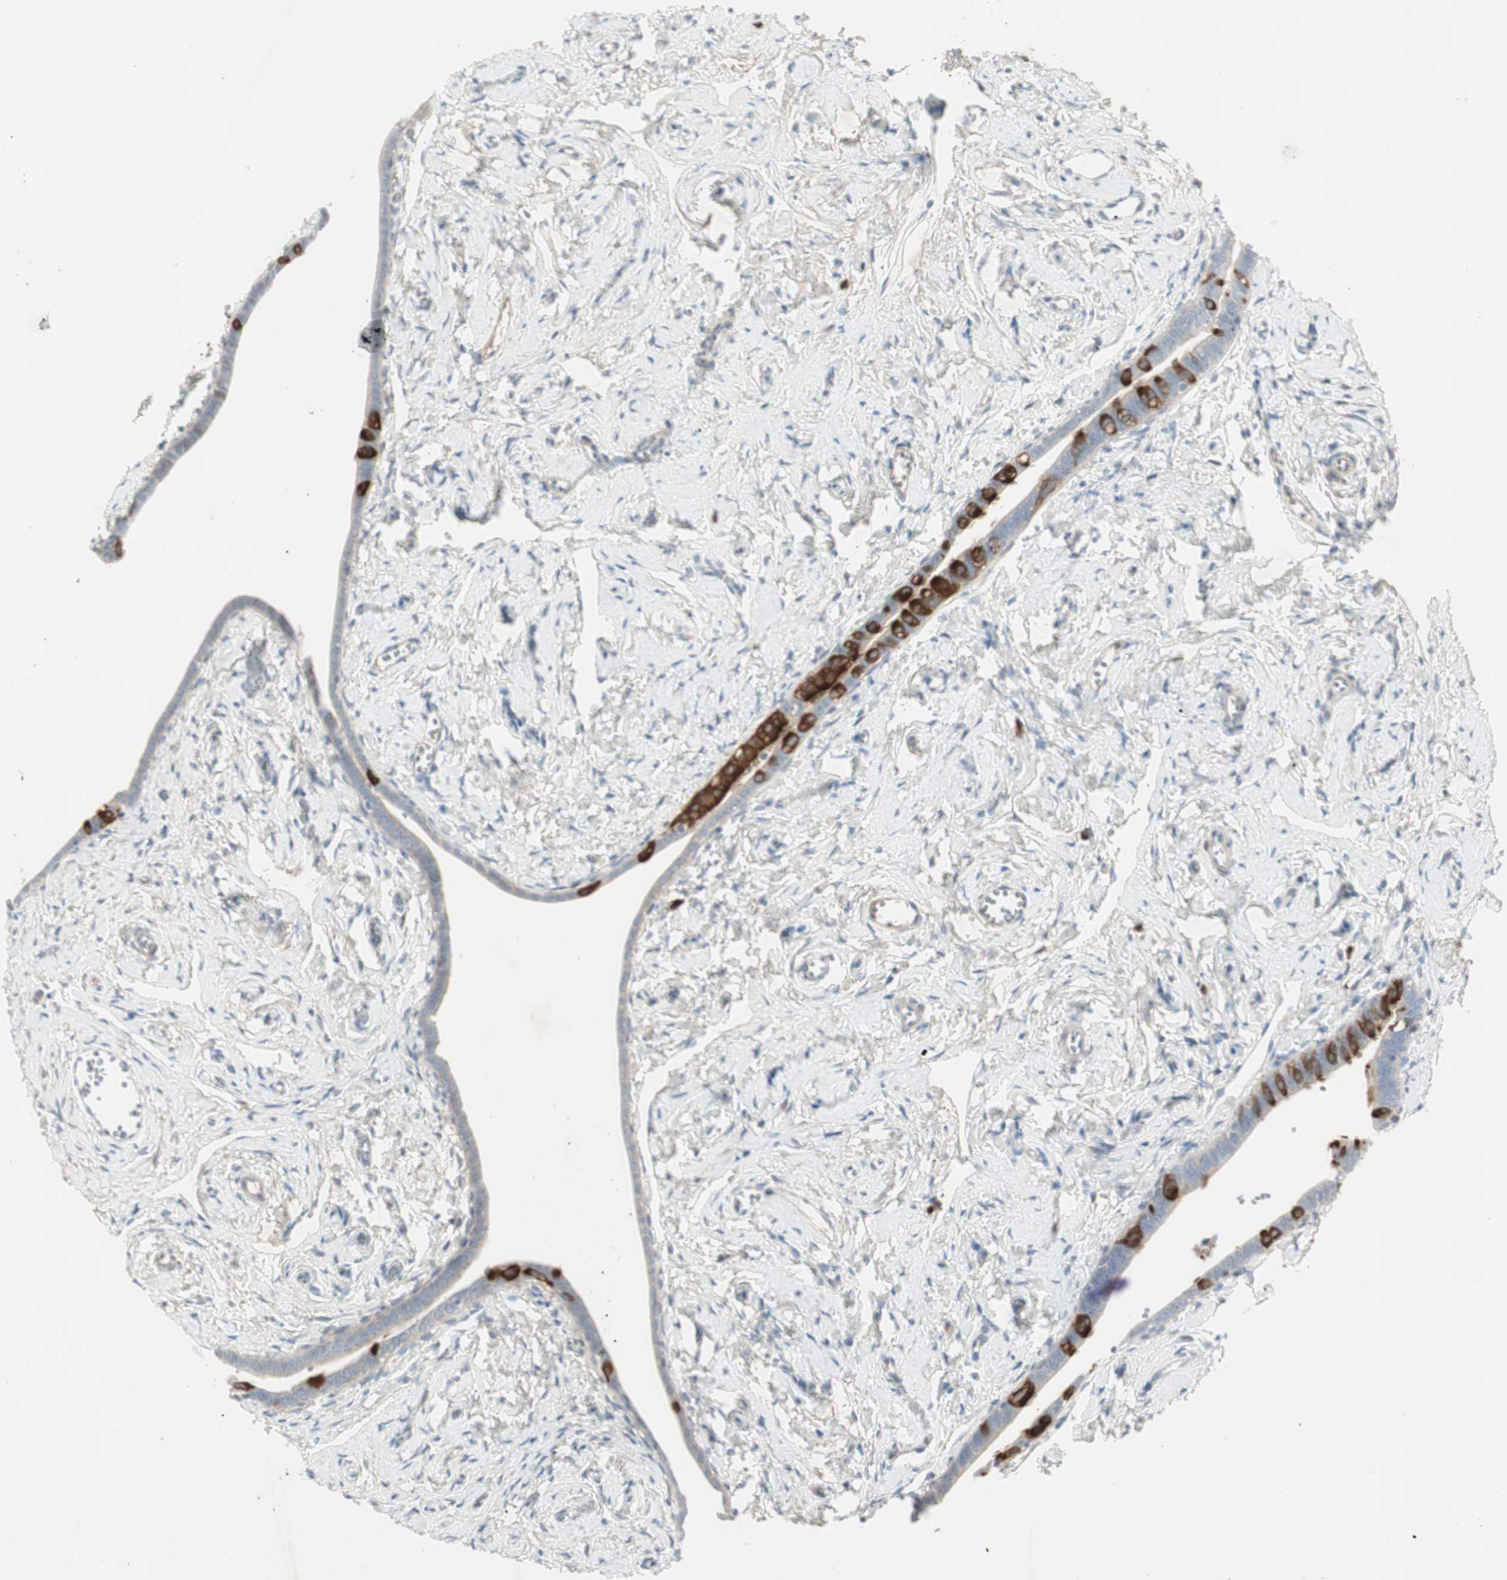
{"staining": {"intensity": "strong", "quantity": "25%-75%", "location": "cytoplasmic/membranous"}, "tissue": "fallopian tube", "cell_type": "Glandular cells", "image_type": "normal", "snomed": [{"axis": "morphology", "description": "Normal tissue, NOS"}, {"axis": "topography", "description": "Fallopian tube"}], "caption": "Glandular cells display strong cytoplasmic/membranous expression in approximately 25%-75% of cells in normal fallopian tube. Immunohistochemistry stains the protein of interest in brown and the nuclei are stained blue.", "gene": "MAPRE3", "patient": {"sex": "female", "age": 71}}